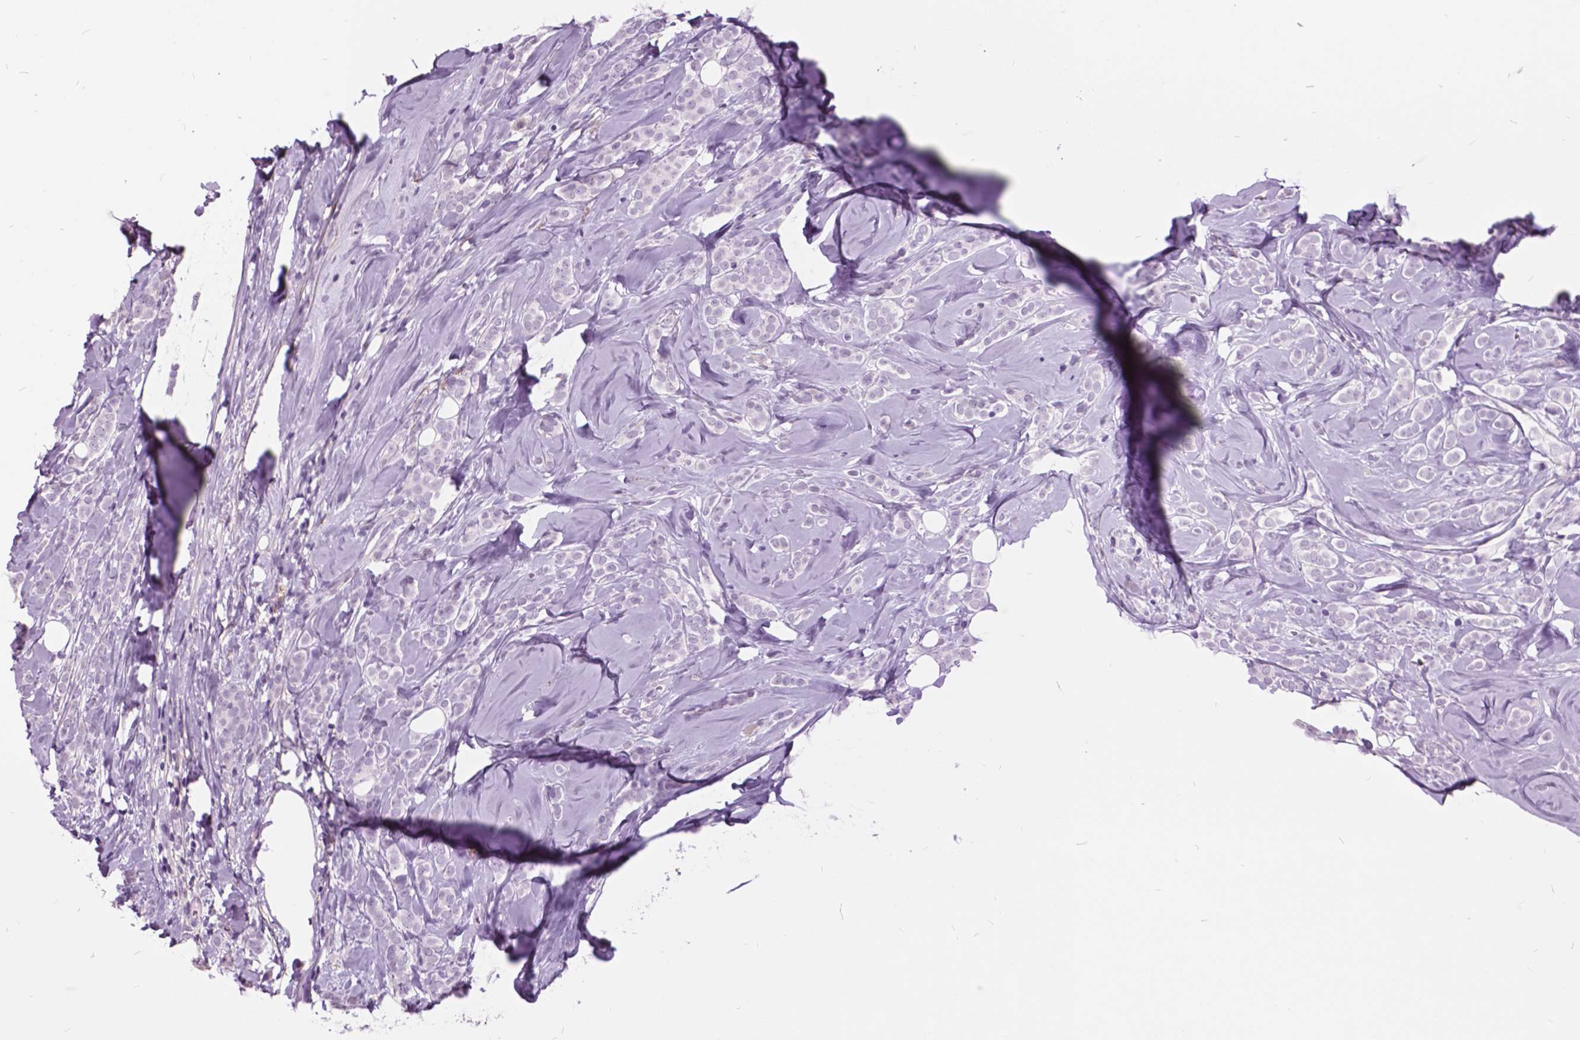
{"staining": {"intensity": "negative", "quantity": "none", "location": "none"}, "tissue": "breast cancer", "cell_type": "Tumor cells", "image_type": "cancer", "snomed": [{"axis": "morphology", "description": "Lobular carcinoma"}, {"axis": "topography", "description": "Breast"}], "caption": "Tumor cells show no significant staining in breast cancer (lobular carcinoma).", "gene": "GDF9", "patient": {"sex": "female", "age": 49}}